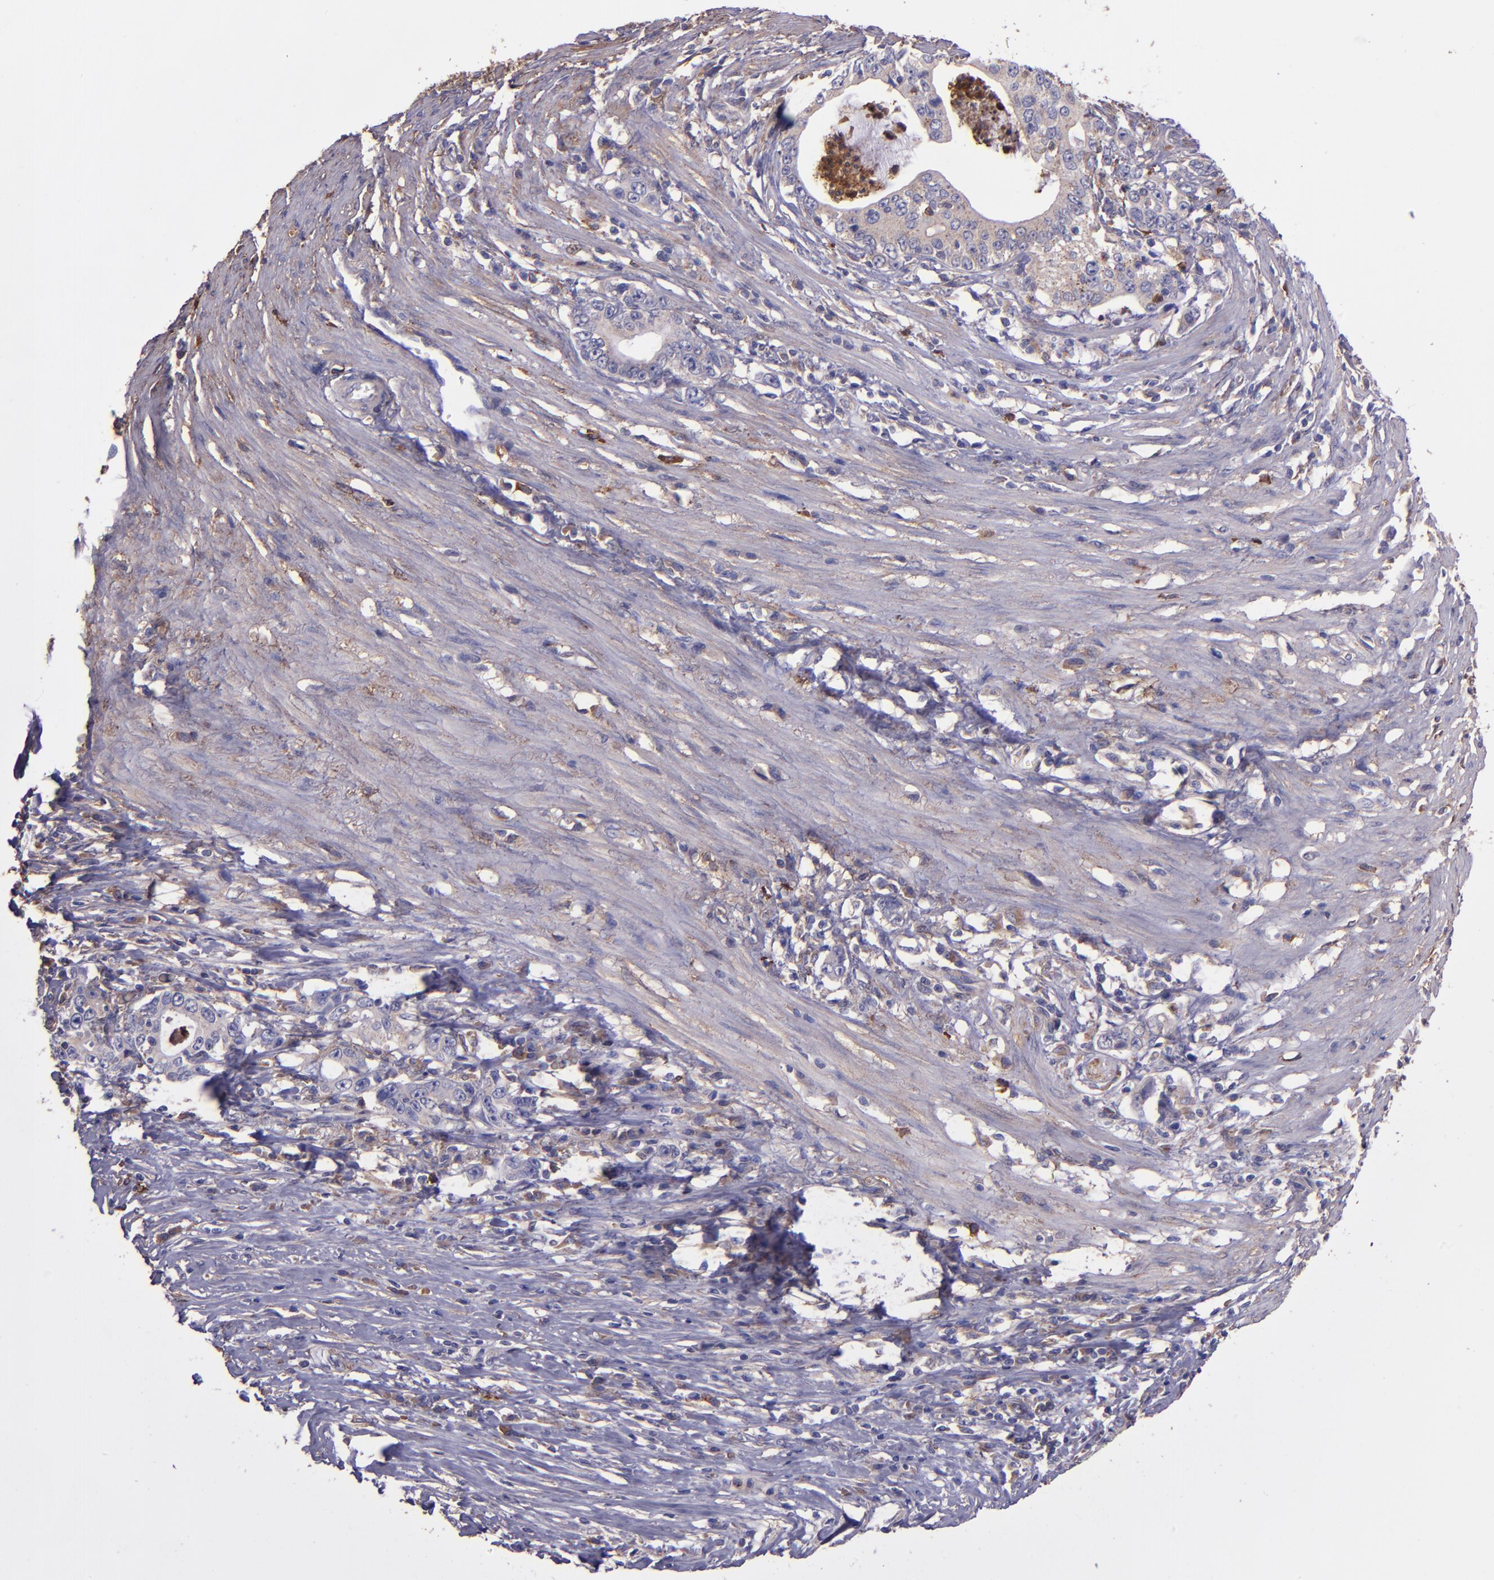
{"staining": {"intensity": "weak", "quantity": ">75%", "location": "cytoplasmic/membranous"}, "tissue": "stomach cancer", "cell_type": "Tumor cells", "image_type": "cancer", "snomed": [{"axis": "morphology", "description": "Adenocarcinoma, NOS"}, {"axis": "topography", "description": "Stomach, lower"}], "caption": "Tumor cells demonstrate low levels of weak cytoplasmic/membranous expression in about >75% of cells in stomach cancer (adenocarcinoma). The protein of interest is shown in brown color, while the nuclei are stained blue.", "gene": "WASHC1", "patient": {"sex": "female", "age": 72}}